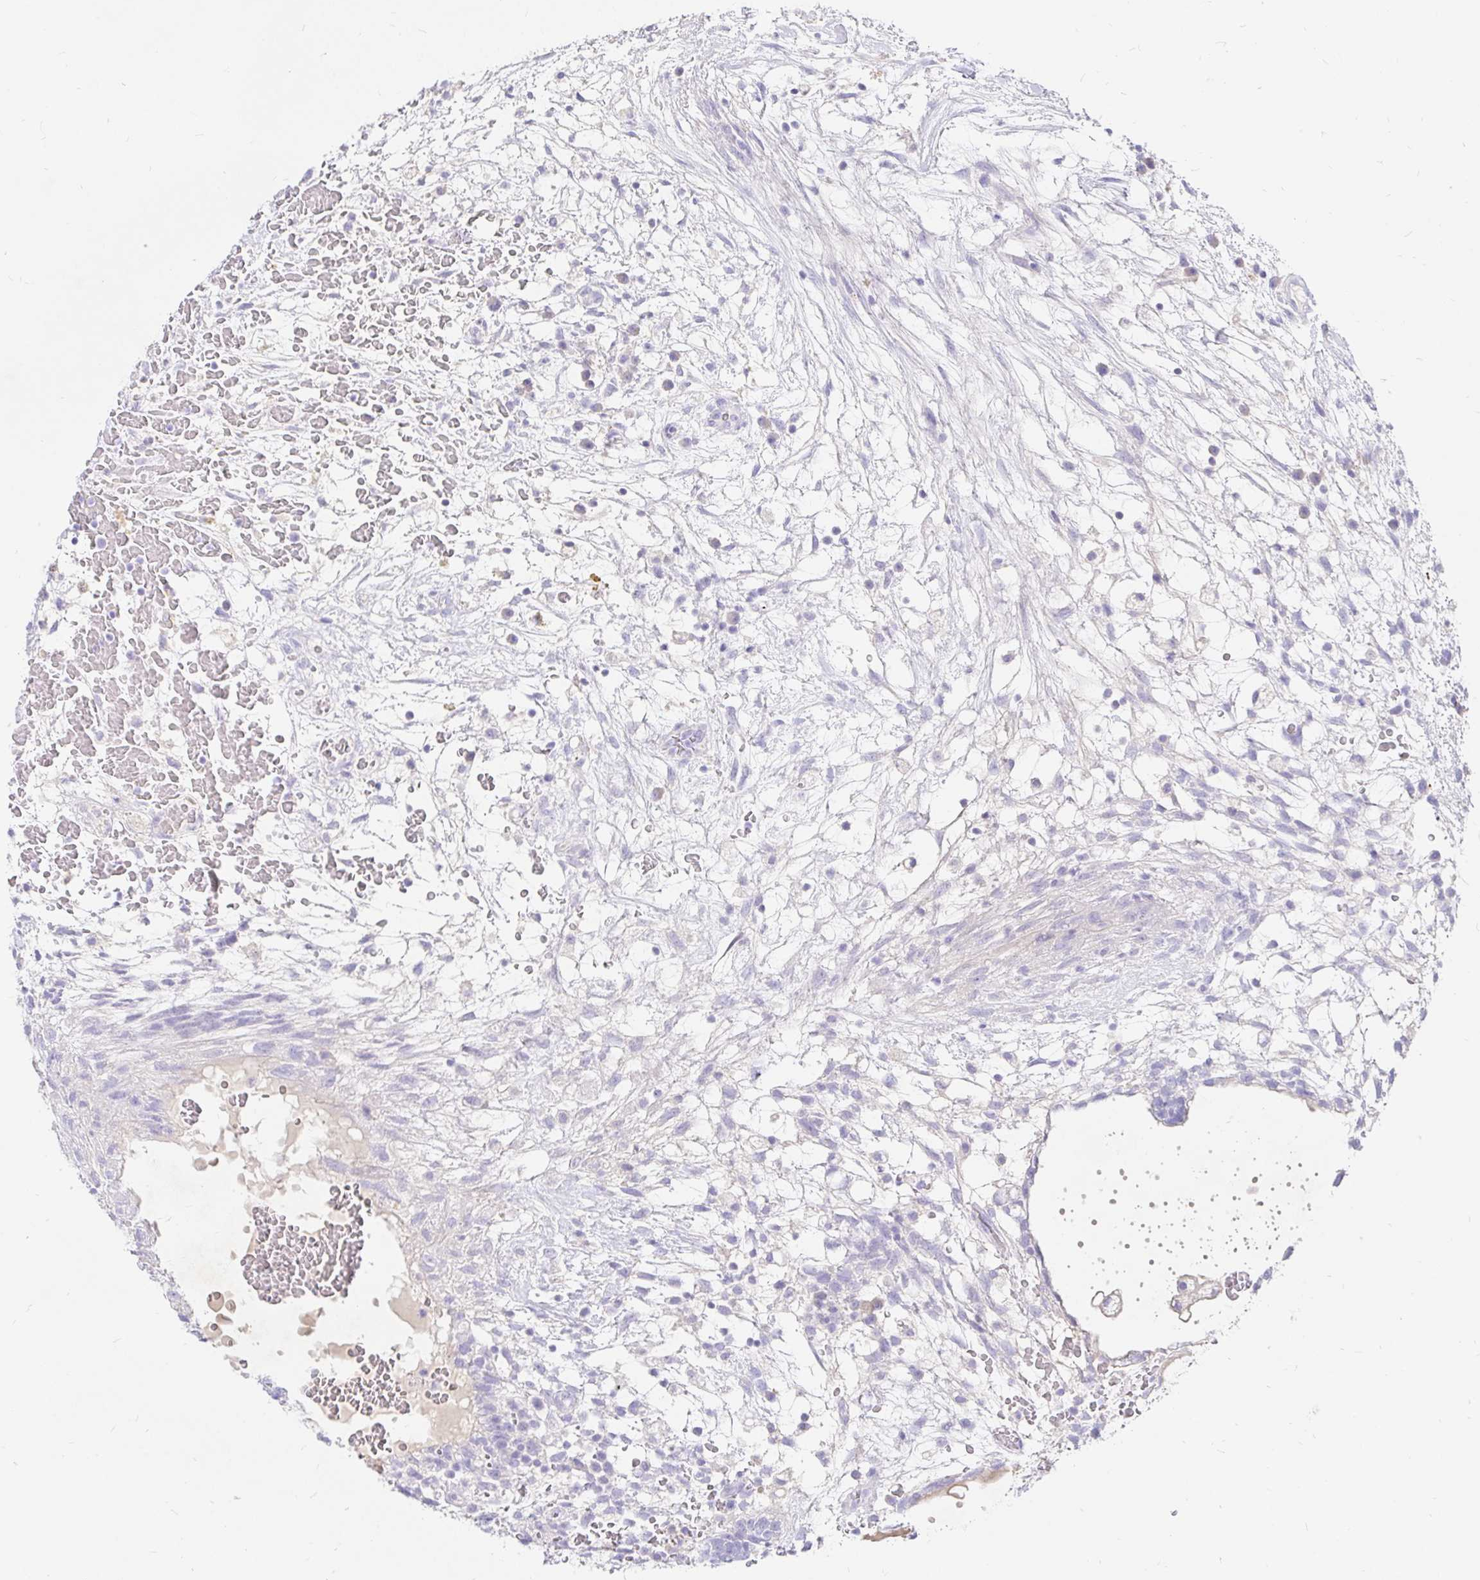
{"staining": {"intensity": "negative", "quantity": "none", "location": "none"}, "tissue": "testis cancer", "cell_type": "Tumor cells", "image_type": "cancer", "snomed": [{"axis": "morphology", "description": "Normal tissue, NOS"}, {"axis": "morphology", "description": "Carcinoma, Embryonal, NOS"}, {"axis": "topography", "description": "Testis"}], "caption": "Tumor cells show no significant protein expression in embryonal carcinoma (testis).", "gene": "NR2E1", "patient": {"sex": "male", "age": 32}}